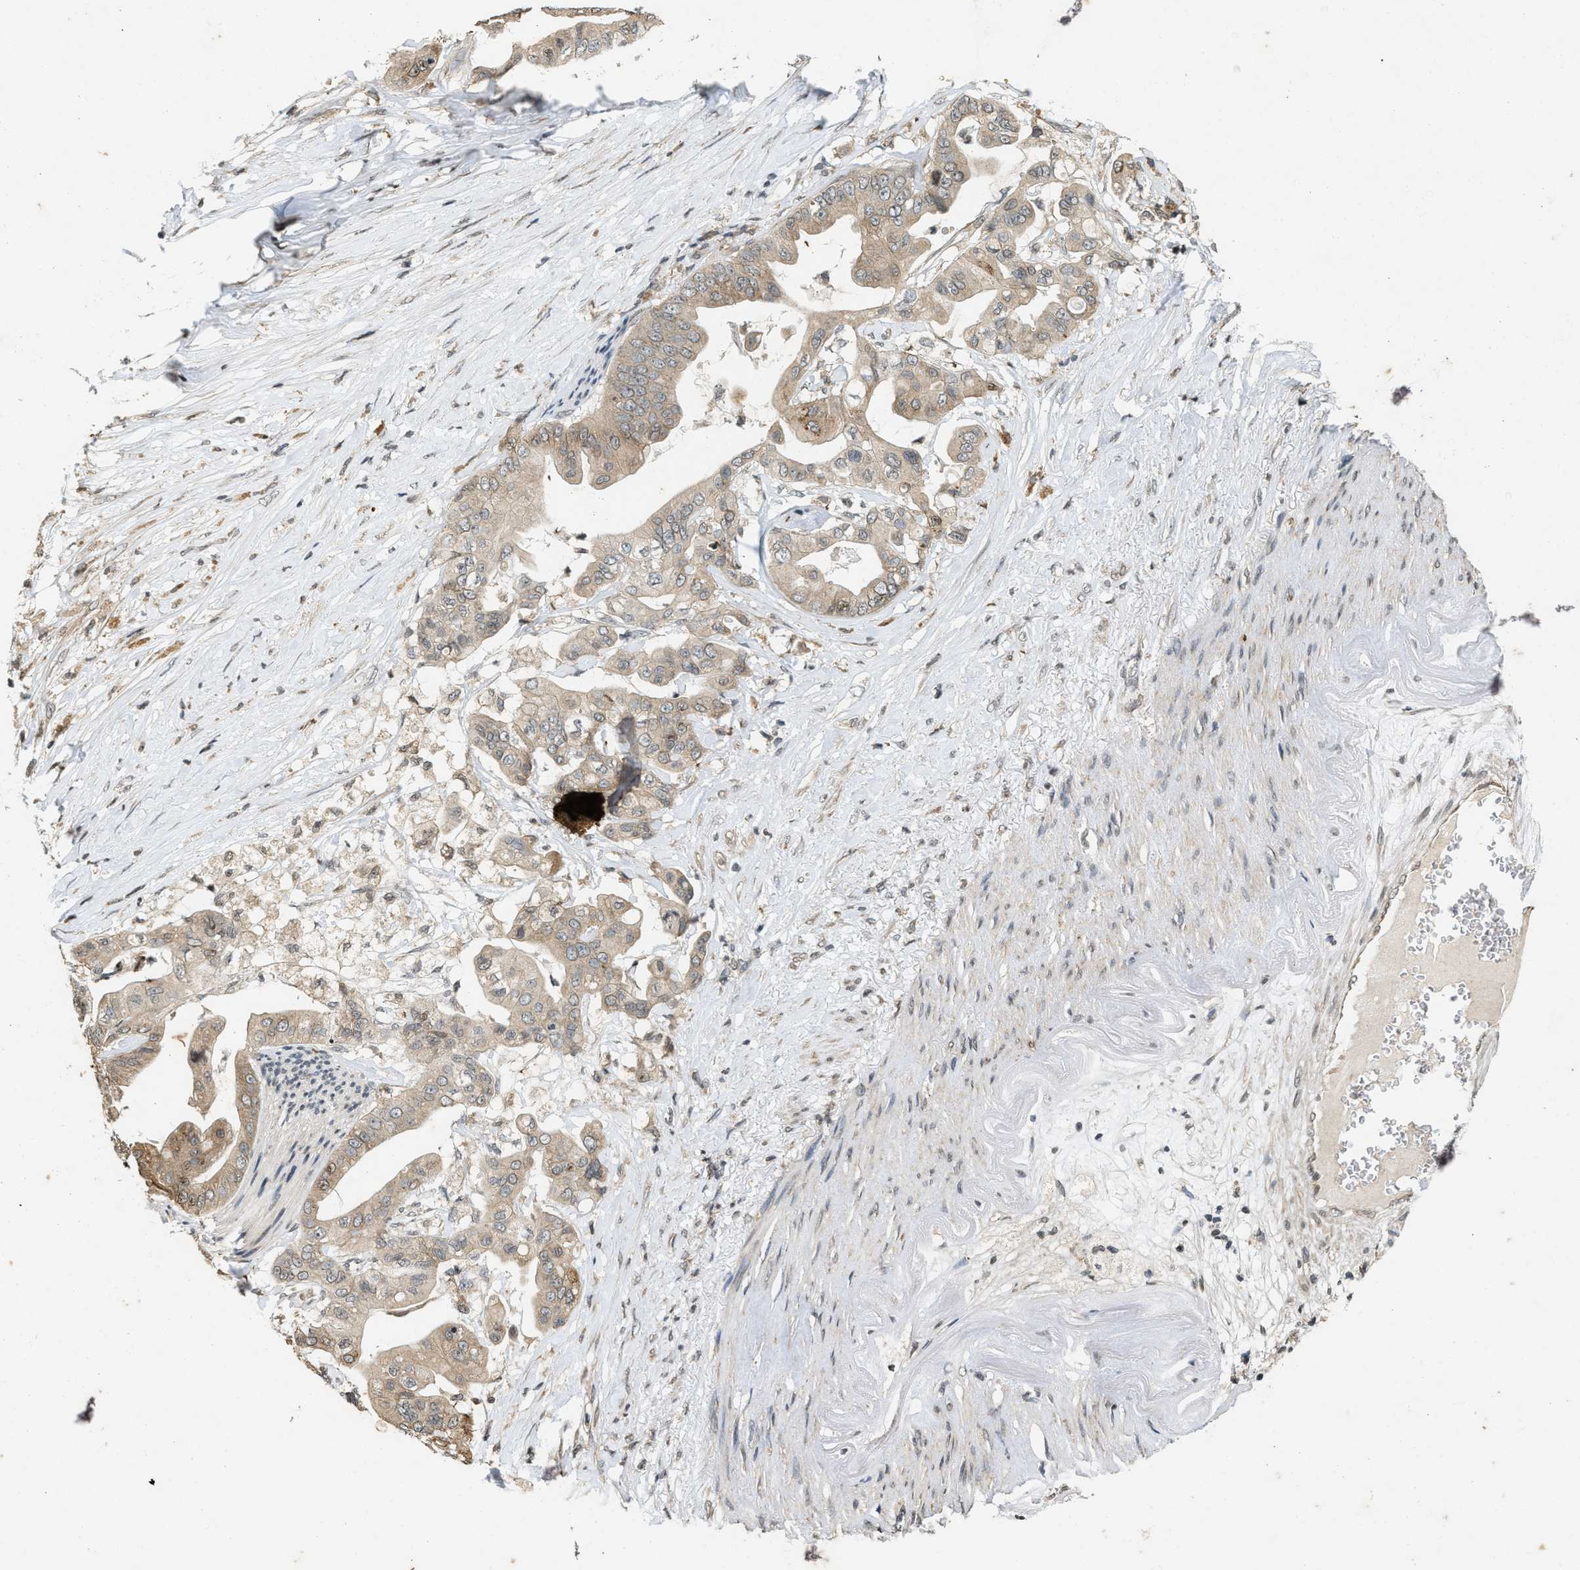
{"staining": {"intensity": "weak", "quantity": ">75%", "location": "cytoplasmic/membranous"}, "tissue": "pancreatic cancer", "cell_type": "Tumor cells", "image_type": "cancer", "snomed": [{"axis": "morphology", "description": "Adenocarcinoma, NOS"}, {"axis": "topography", "description": "Pancreas"}], "caption": "A brown stain labels weak cytoplasmic/membranous staining of a protein in human pancreatic cancer tumor cells. (brown staining indicates protein expression, while blue staining denotes nuclei).", "gene": "KIF21A", "patient": {"sex": "female", "age": 75}}